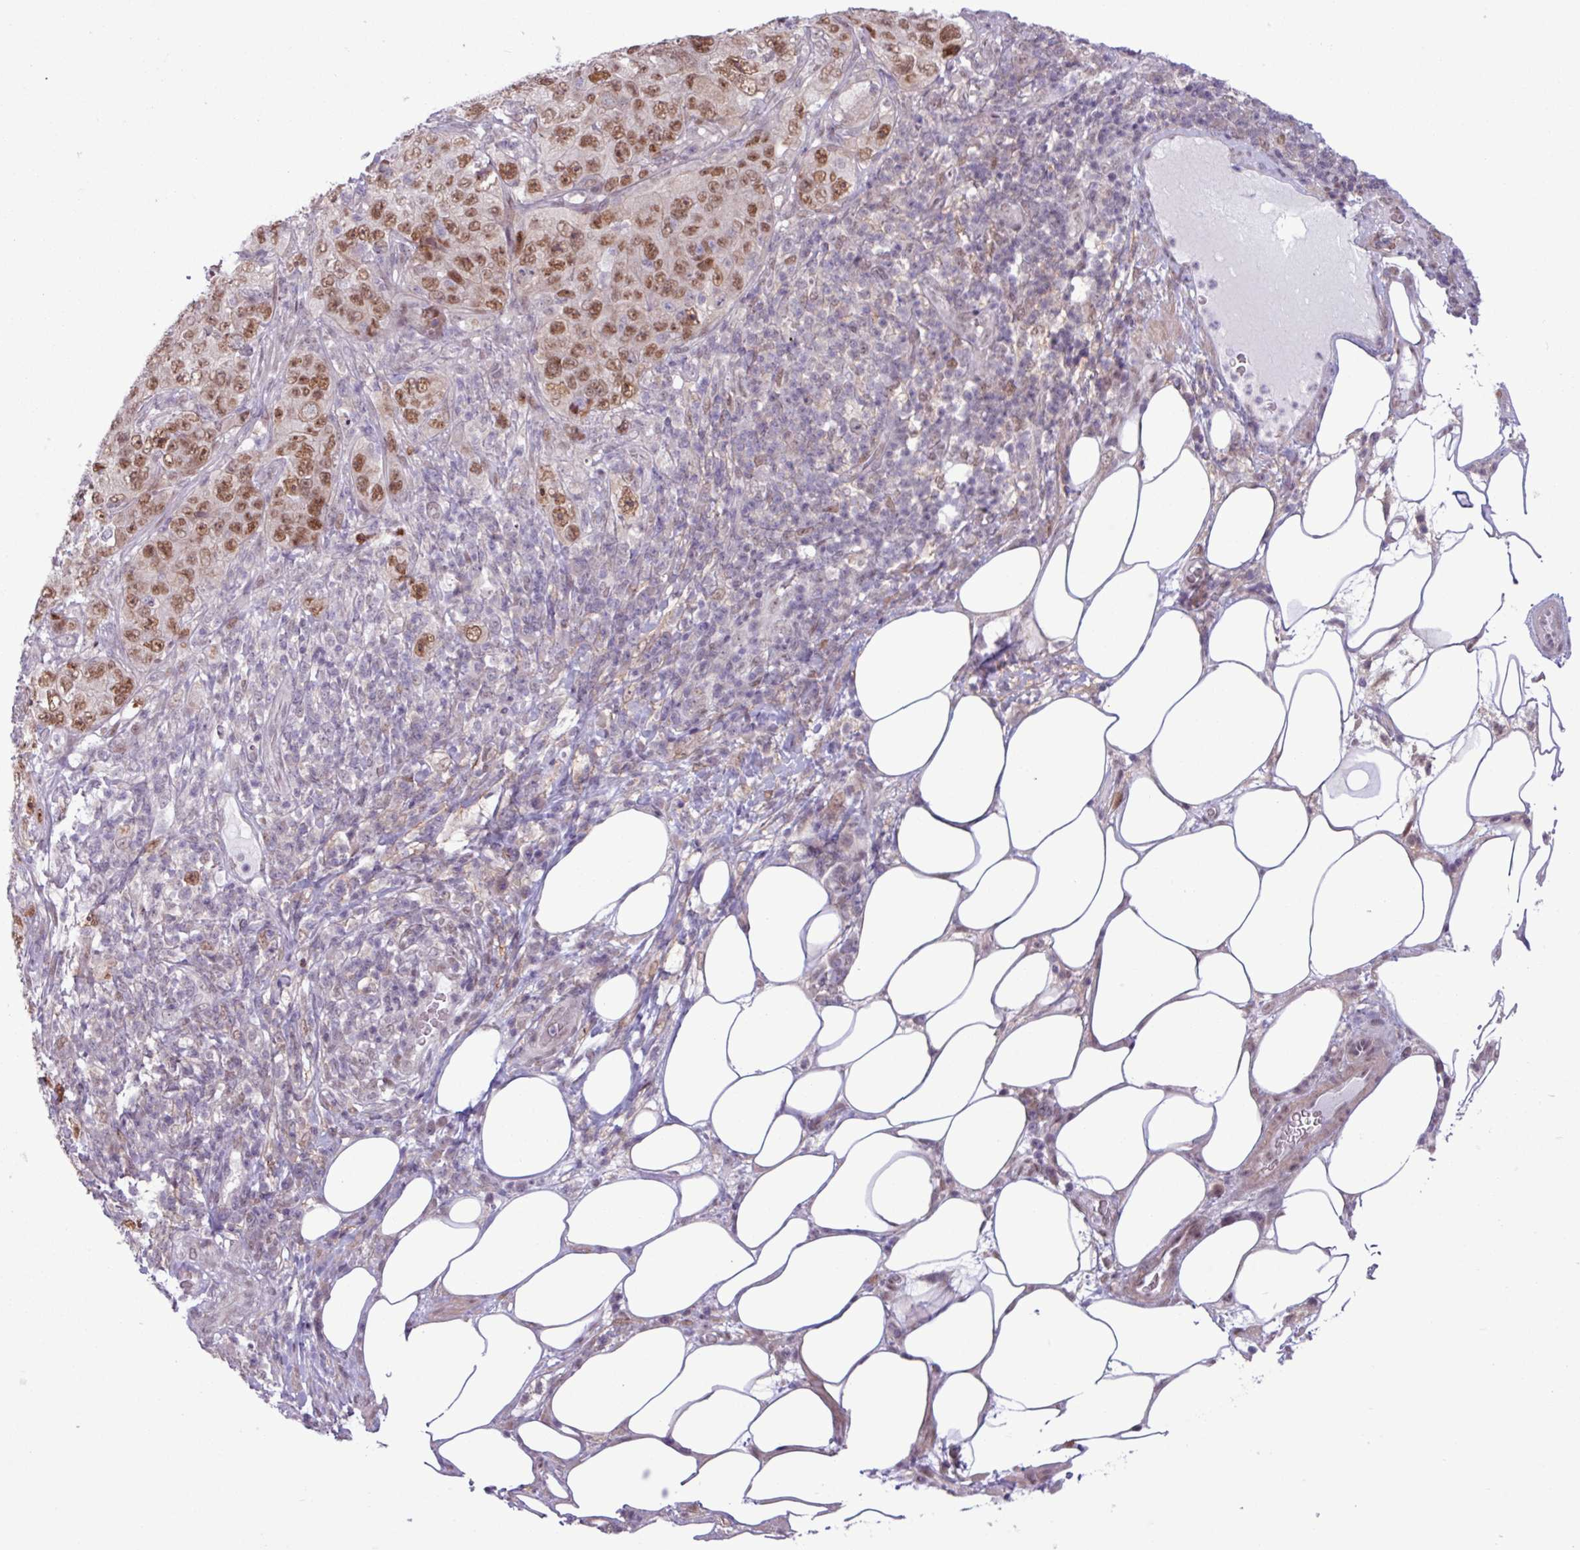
{"staining": {"intensity": "moderate", "quantity": ">75%", "location": "nuclear"}, "tissue": "pancreatic cancer", "cell_type": "Tumor cells", "image_type": "cancer", "snomed": [{"axis": "morphology", "description": "Adenocarcinoma, NOS"}, {"axis": "topography", "description": "Pancreas"}], "caption": "Protein staining by IHC exhibits moderate nuclear staining in approximately >75% of tumor cells in pancreatic adenocarcinoma.", "gene": "NOTCH2", "patient": {"sex": "male", "age": 68}}